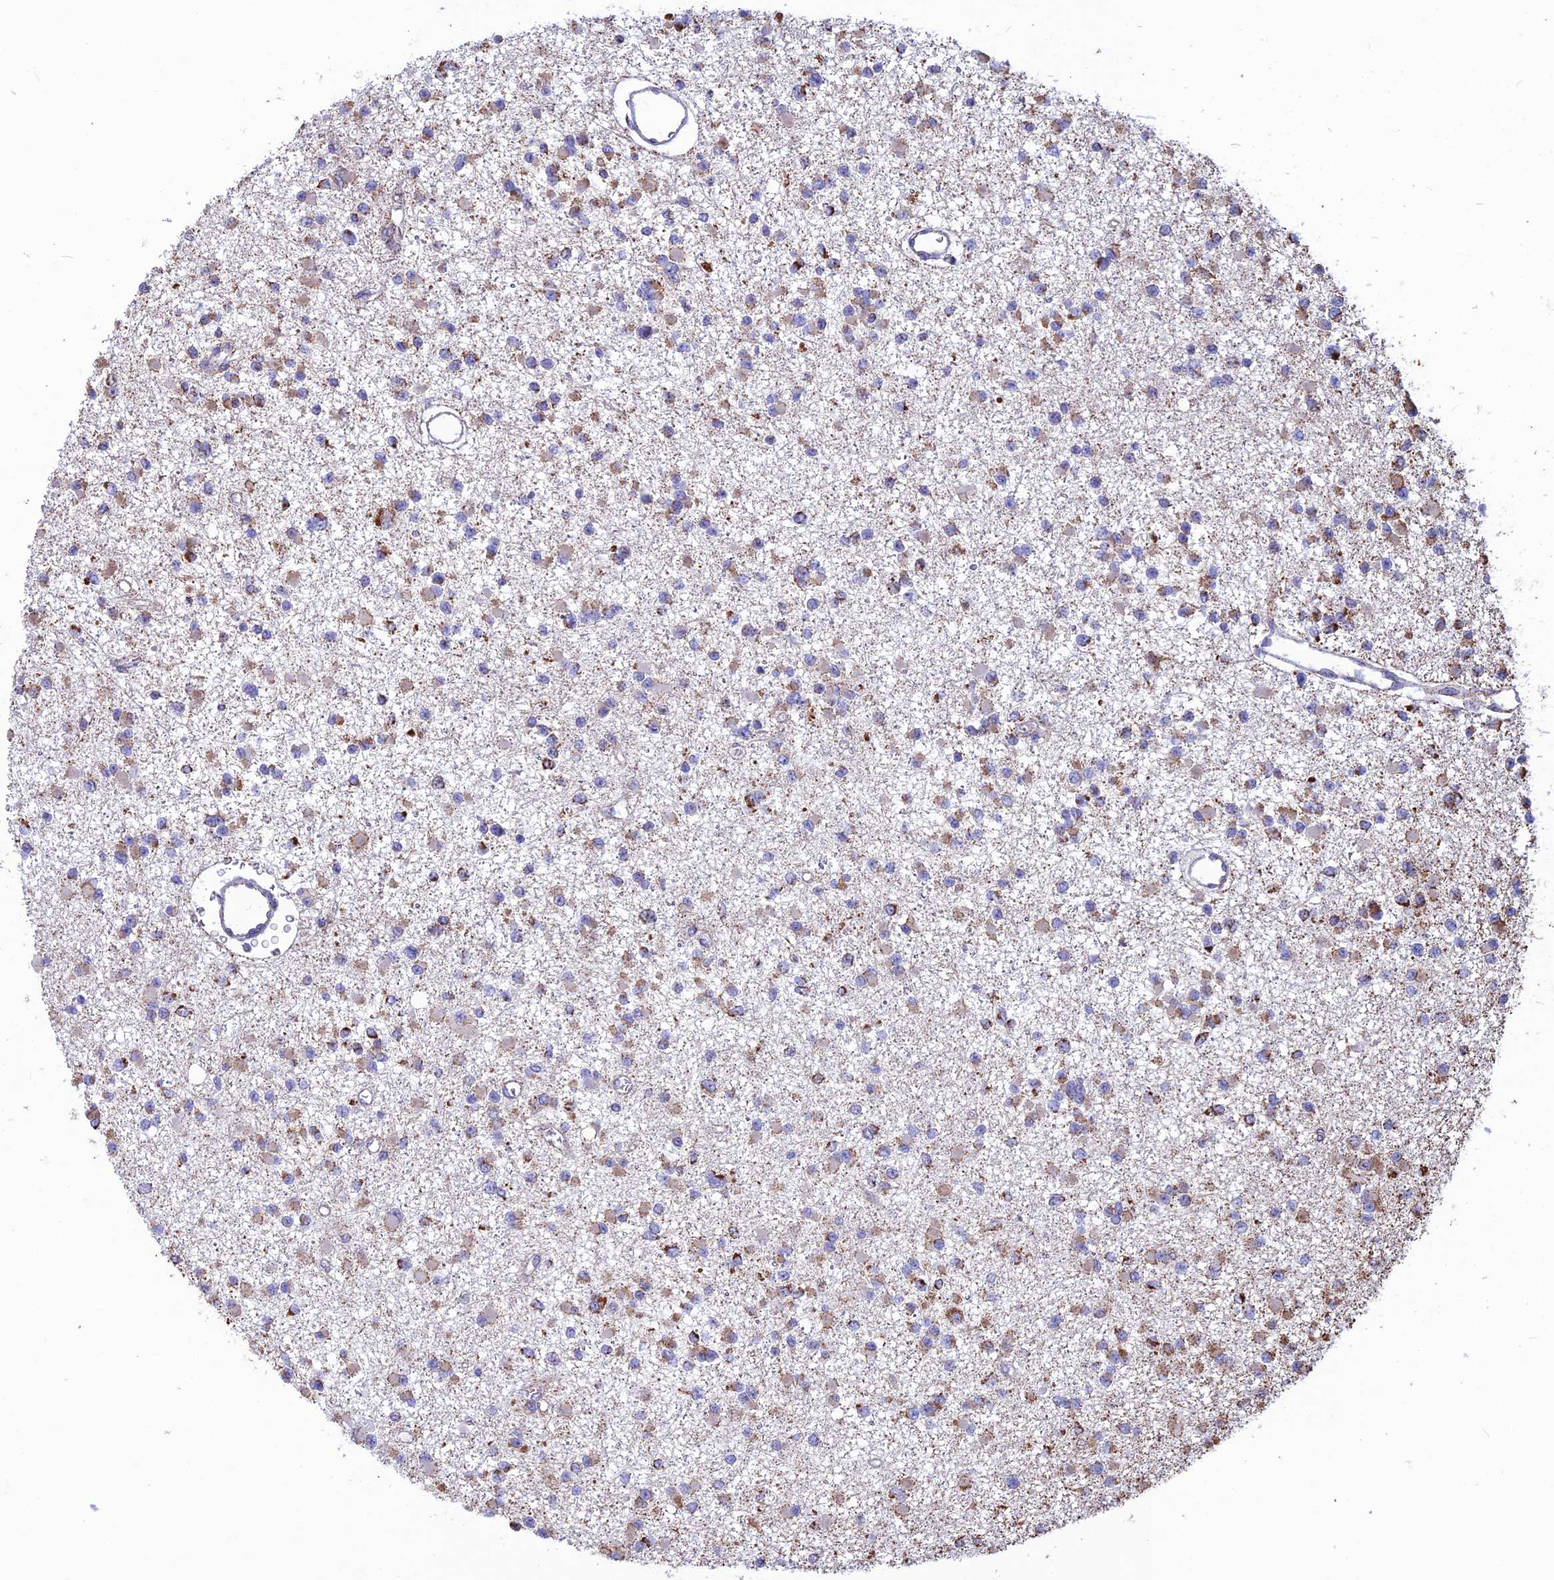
{"staining": {"intensity": "moderate", "quantity": "25%-75%", "location": "cytoplasmic/membranous"}, "tissue": "glioma", "cell_type": "Tumor cells", "image_type": "cancer", "snomed": [{"axis": "morphology", "description": "Glioma, malignant, Low grade"}, {"axis": "topography", "description": "Brain"}], "caption": "An image of human glioma stained for a protein exhibits moderate cytoplasmic/membranous brown staining in tumor cells. (brown staining indicates protein expression, while blue staining denotes nuclei).", "gene": "CS", "patient": {"sex": "female", "age": 22}}